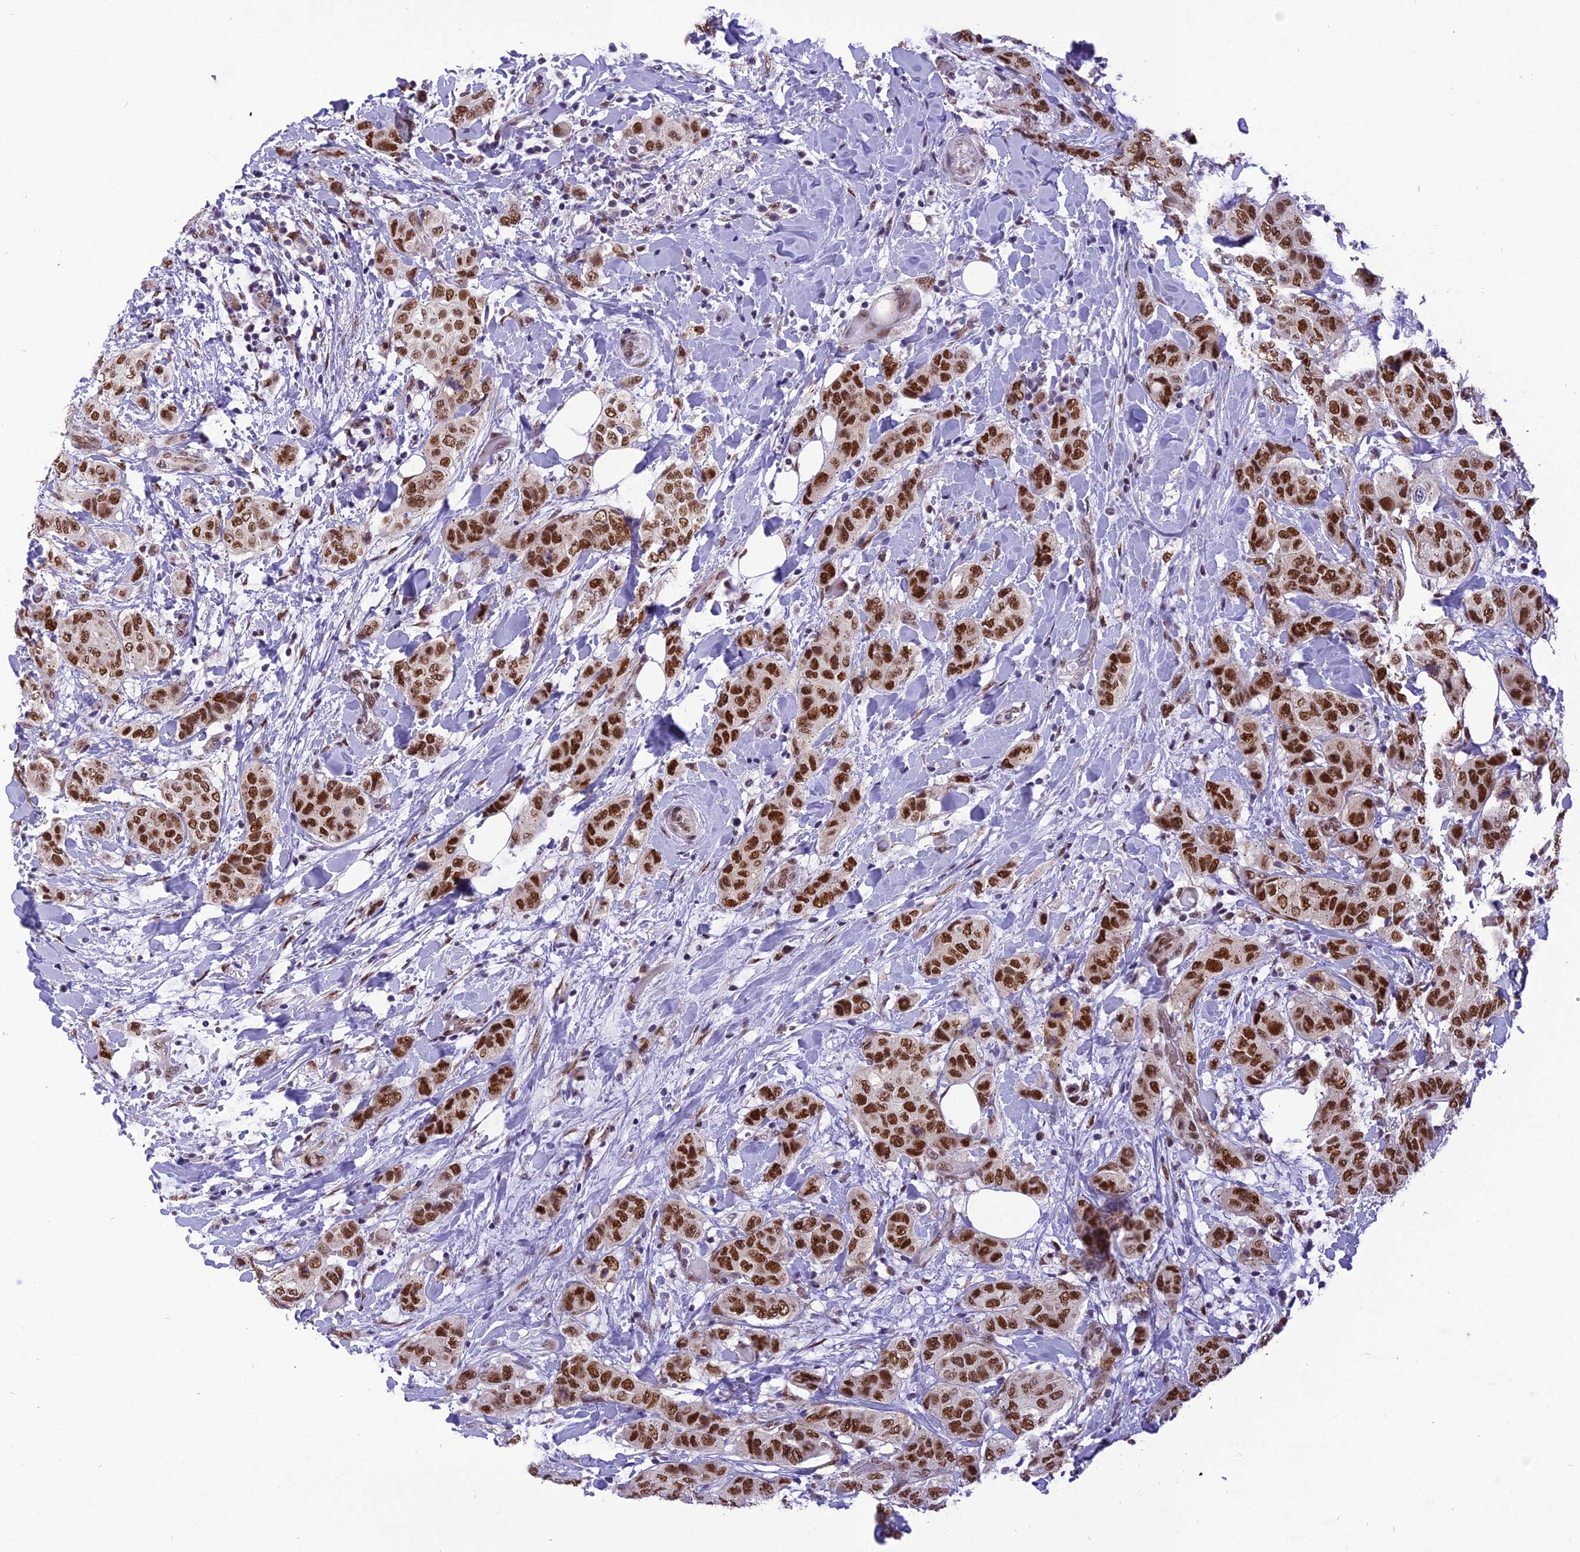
{"staining": {"intensity": "strong", "quantity": ">75%", "location": "nuclear"}, "tissue": "breast cancer", "cell_type": "Tumor cells", "image_type": "cancer", "snomed": [{"axis": "morphology", "description": "Lobular carcinoma"}, {"axis": "topography", "description": "Breast"}], "caption": "This is a histology image of immunohistochemistry staining of breast cancer, which shows strong positivity in the nuclear of tumor cells.", "gene": "IRF2BP1", "patient": {"sex": "female", "age": 51}}